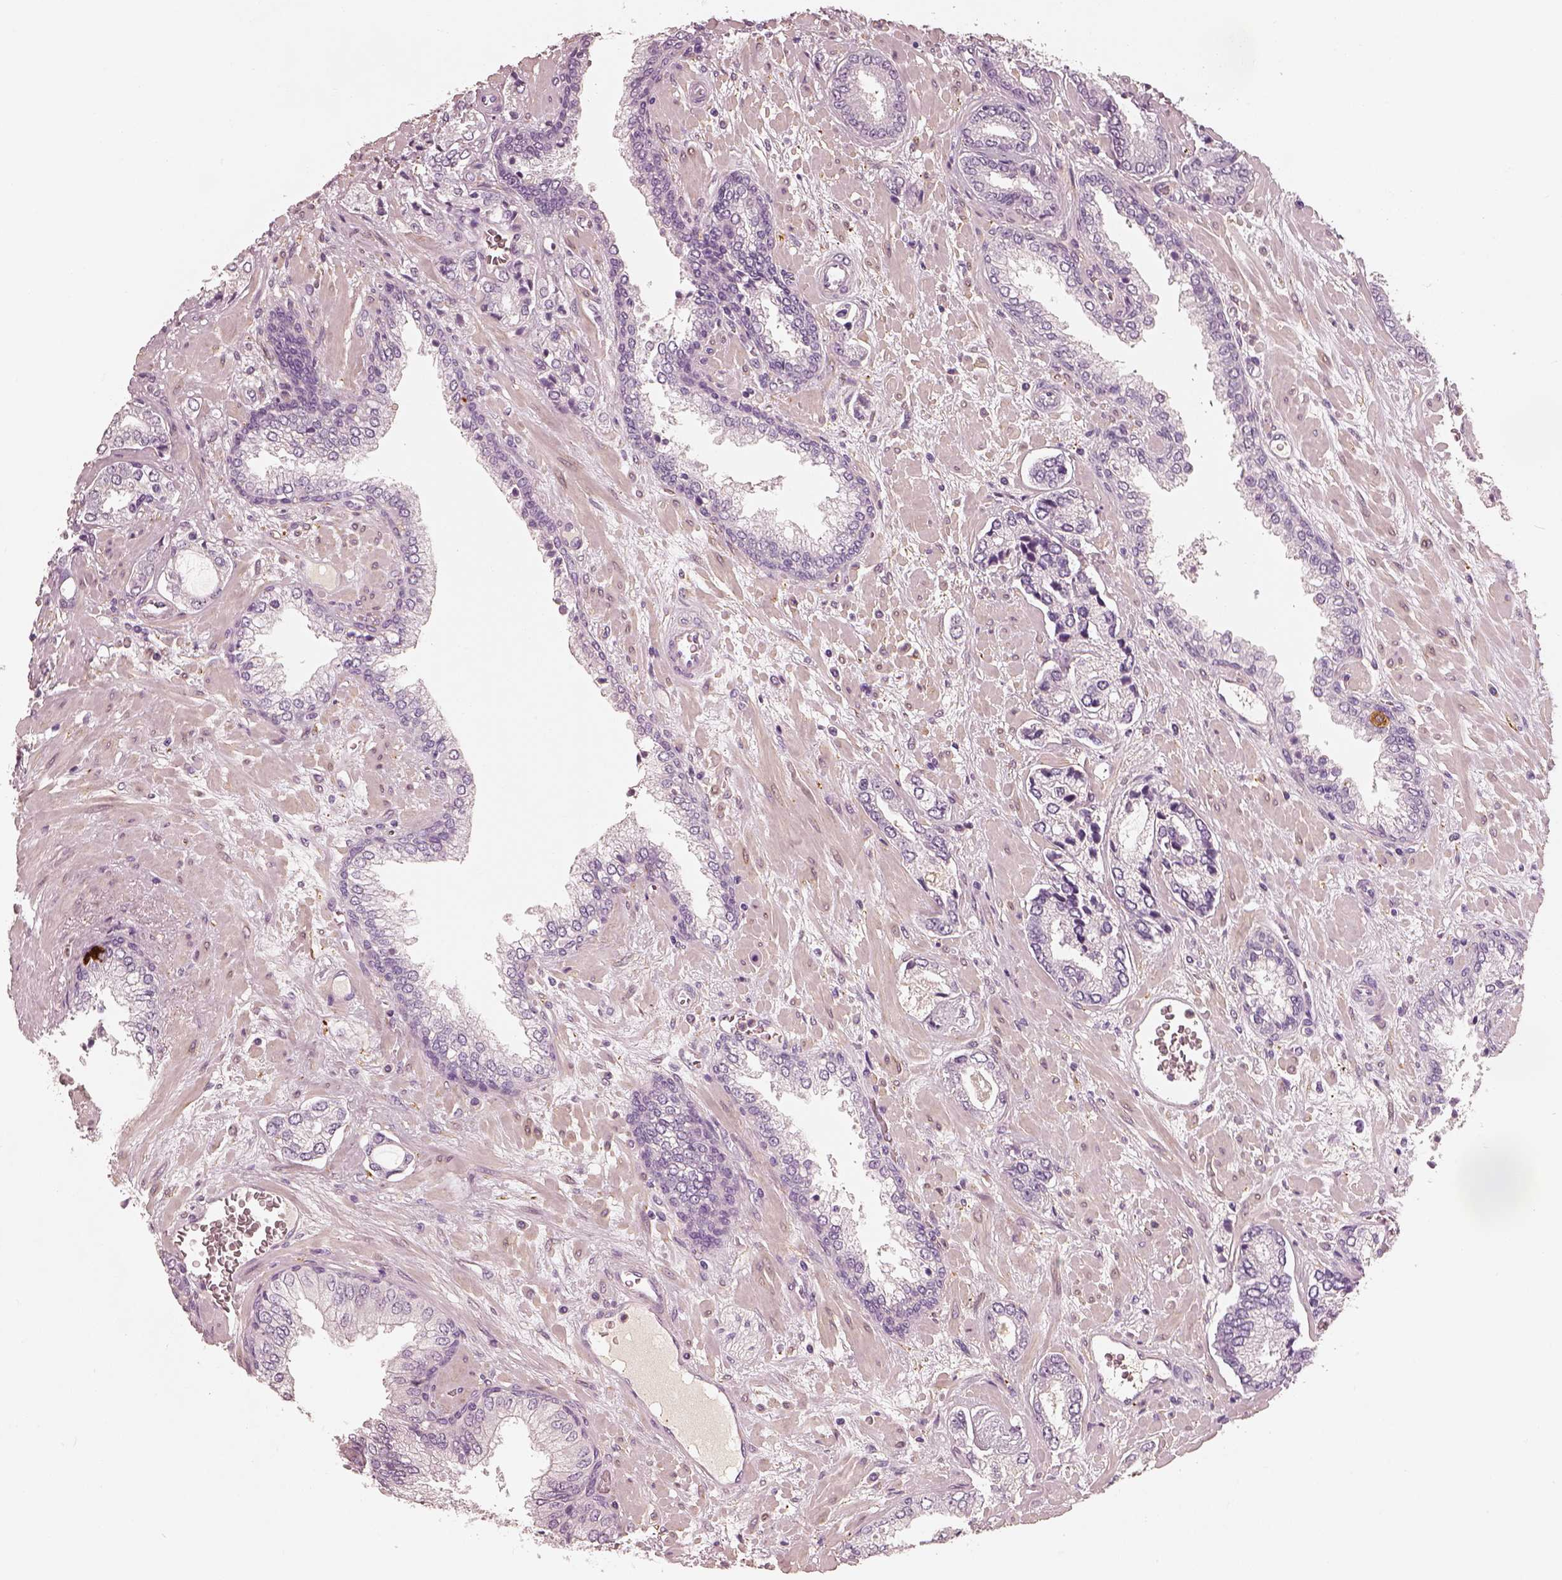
{"staining": {"intensity": "negative", "quantity": "none", "location": "none"}, "tissue": "prostate cancer", "cell_type": "Tumor cells", "image_type": "cancer", "snomed": [{"axis": "morphology", "description": "Adenocarcinoma, Low grade"}, {"axis": "topography", "description": "Prostate"}], "caption": "A histopathology image of prostate adenocarcinoma (low-grade) stained for a protein exhibits no brown staining in tumor cells. (DAB immunohistochemistry, high magnification).", "gene": "RS1", "patient": {"sex": "male", "age": 61}}